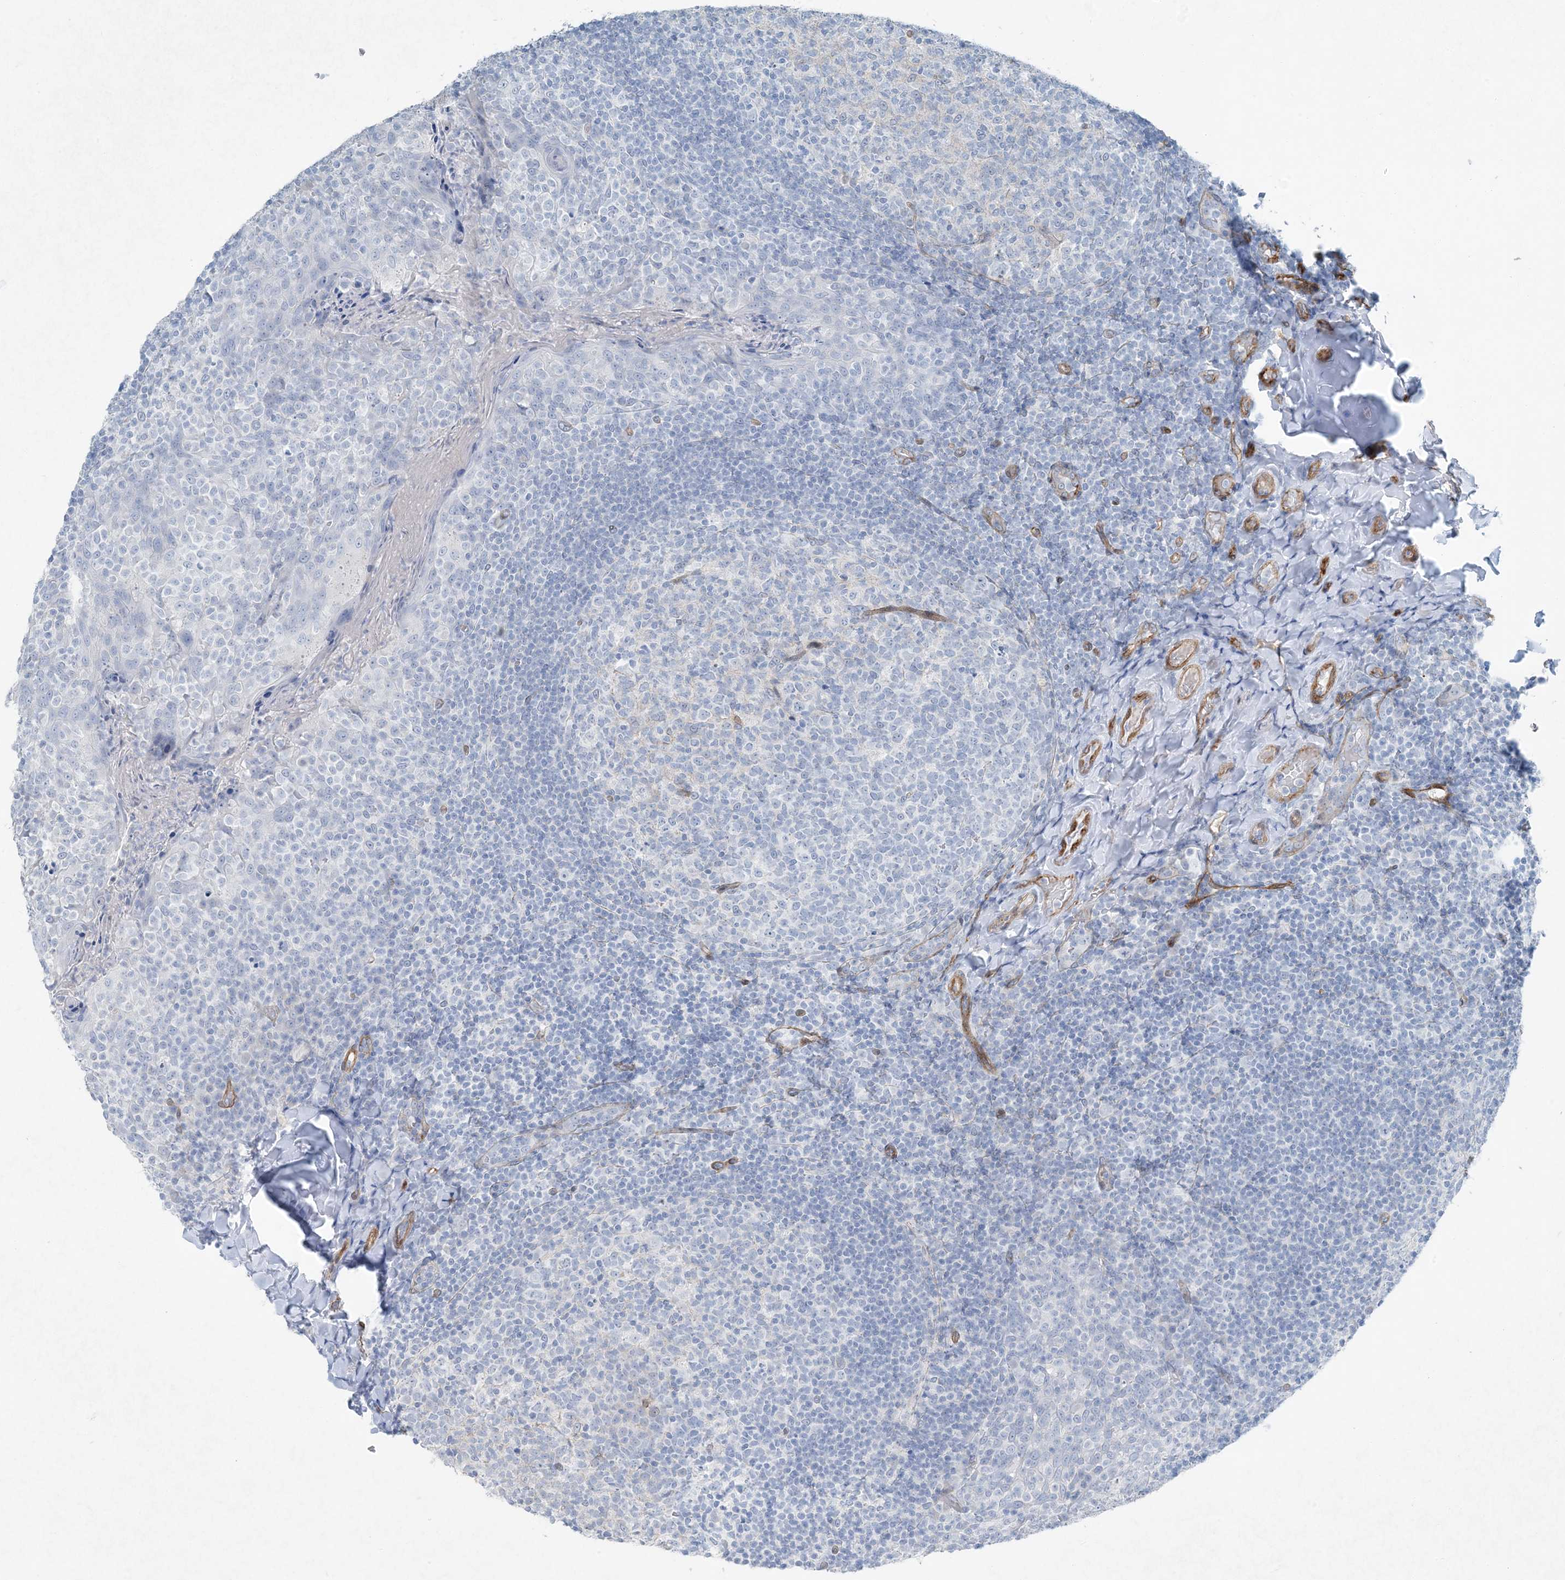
{"staining": {"intensity": "negative", "quantity": "none", "location": "none"}, "tissue": "tonsil", "cell_type": "Germinal center cells", "image_type": "normal", "snomed": [{"axis": "morphology", "description": "Normal tissue, NOS"}, {"axis": "topography", "description": "Tonsil"}], "caption": "Immunohistochemical staining of benign human tonsil exhibits no significant staining in germinal center cells.", "gene": "PGM5", "patient": {"sex": "female", "age": 19}}